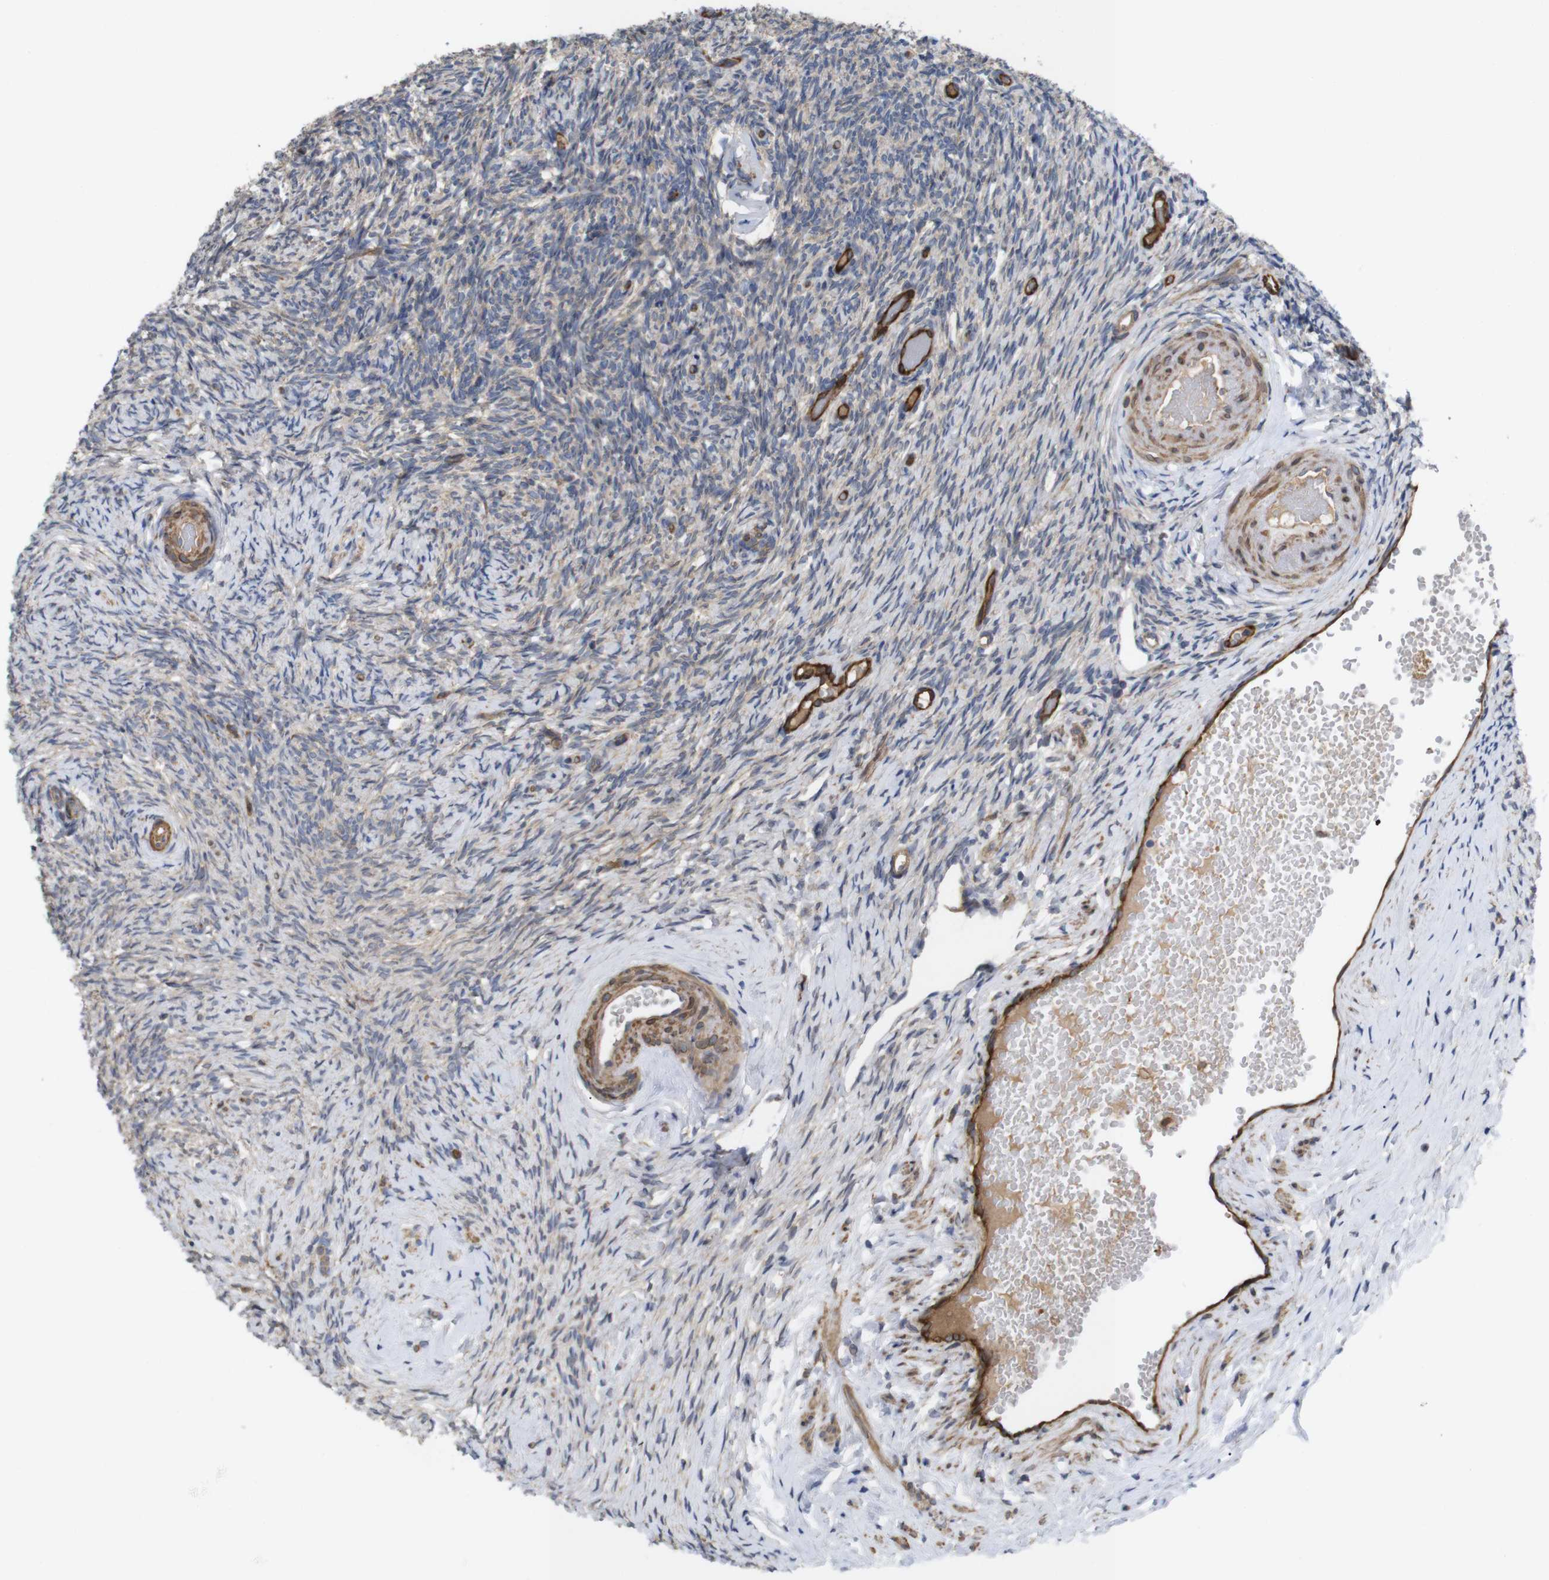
{"staining": {"intensity": "moderate", "quantity": ">75%", "location": "cytoplasmic/membranous"}, "tissue": "ovary", "cell_type": "Follicle cells", "image_type": "normal", "snomed": [{"axis": "morphology", "description": "Normal tissue, NOS"}, {"axis": "topography", "description": "Ovary"}], "caption": "IHC of benign ovary demonstrates medium levels of moderate cytoplasmic/membranous positivity in approximately >75% of follicle cells.", "gene": "TIAM1", "patient": {"sex": "female", "age": 60}}